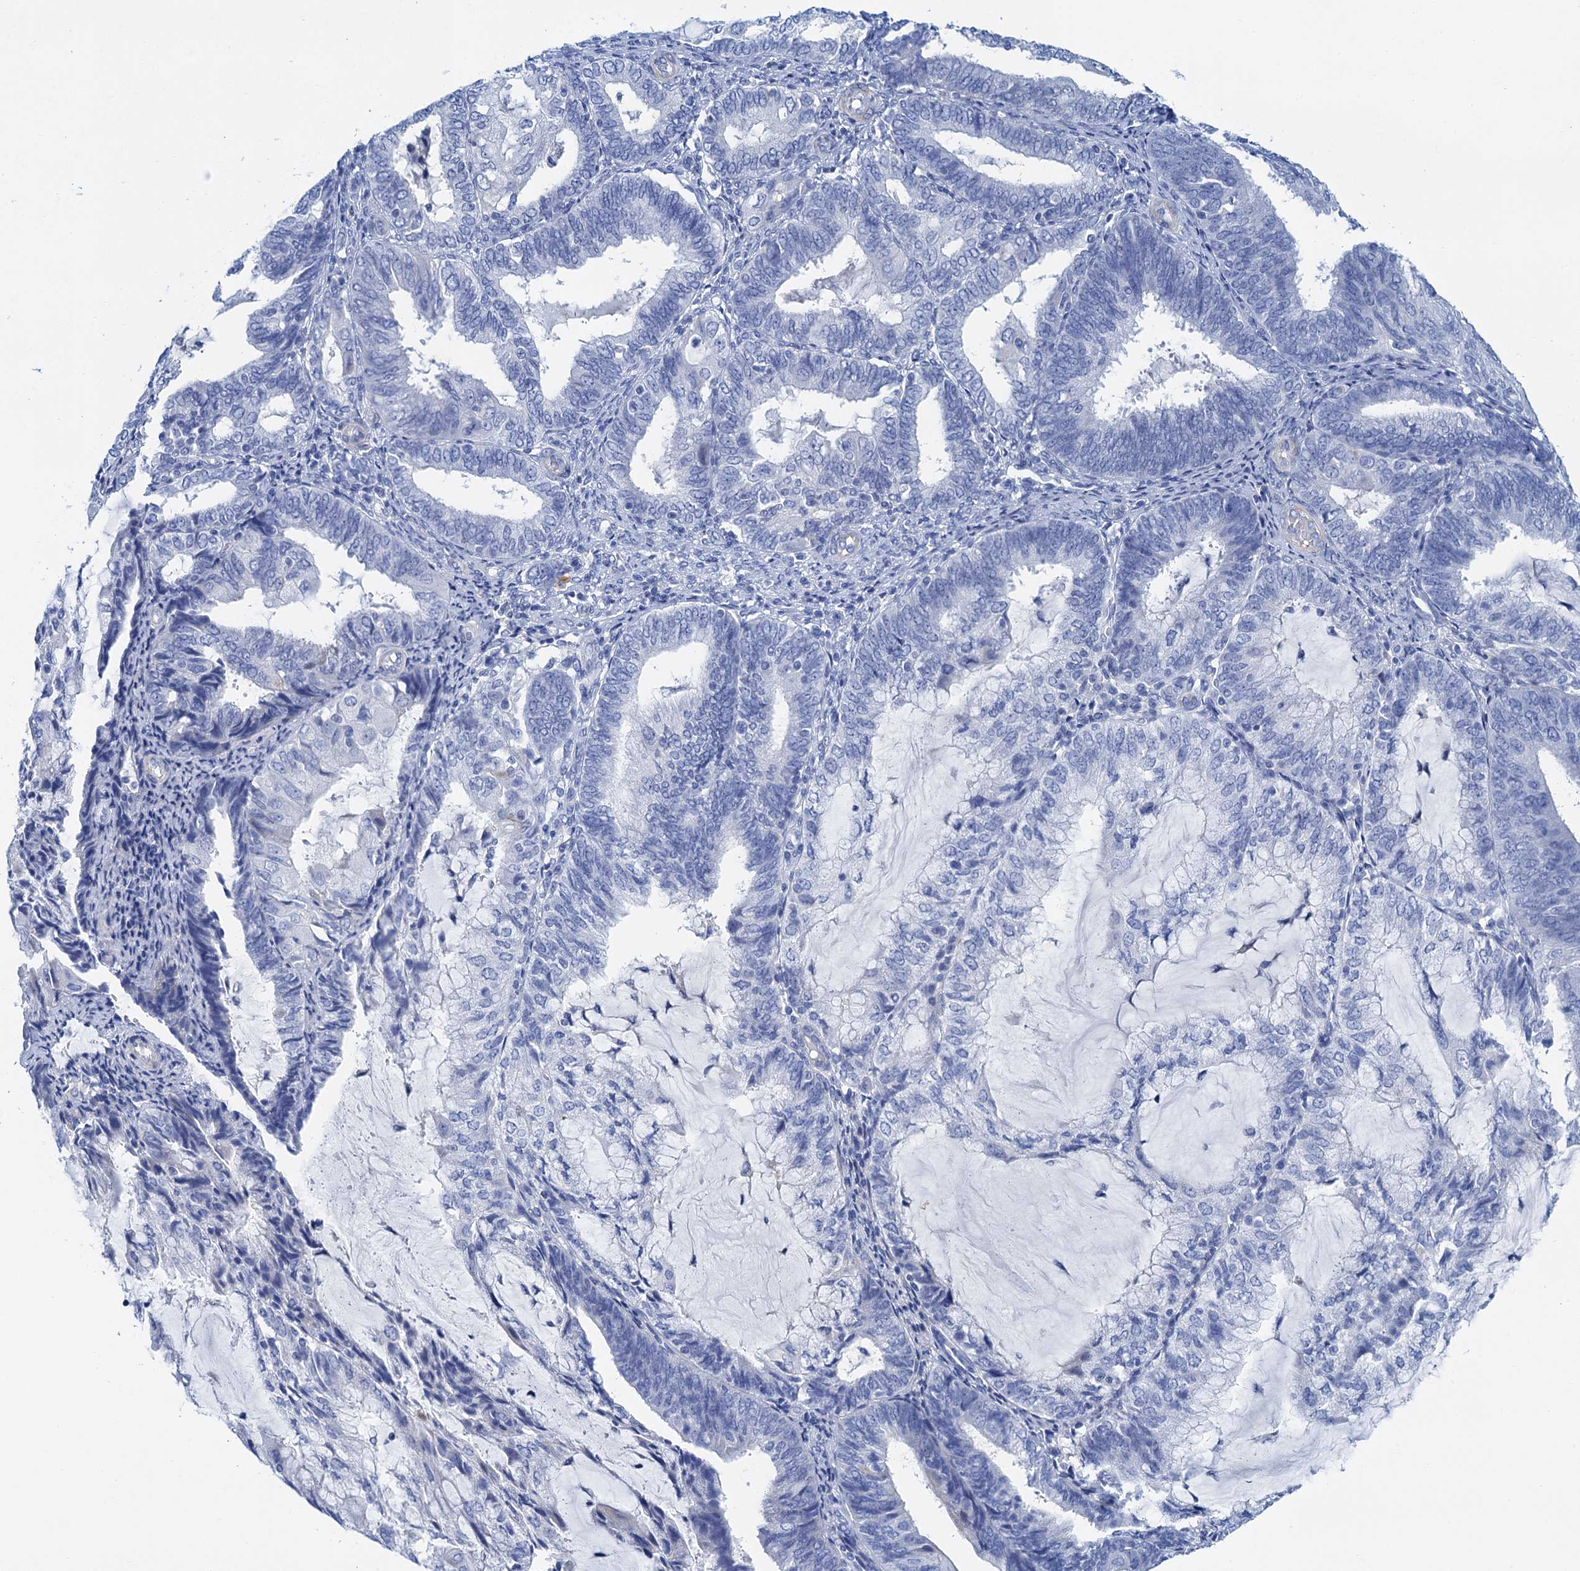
{"staining": {"intensity": "negative", "quantity": "none", "location": "none"}, "tissue": "endometrial cancer", "cell_type": "Tumor cells", "image_type": "cancer", "snomed": [{"axis": "morphology", "description": "Adenocarcinoma, NOS"}, {"axis": "topography", "description": "Endometrium"}], "caption": "Immunohistochemical staining of endometrial adenocarcinoma displays no significant expression in tumor cells. (Stains: DAB IHC with hematoxylin counter stain, Microscopy: brightfield microscopy at high magnification).", "gene": "NLRP10", "patient": {"sex": "female", "age": 81}}